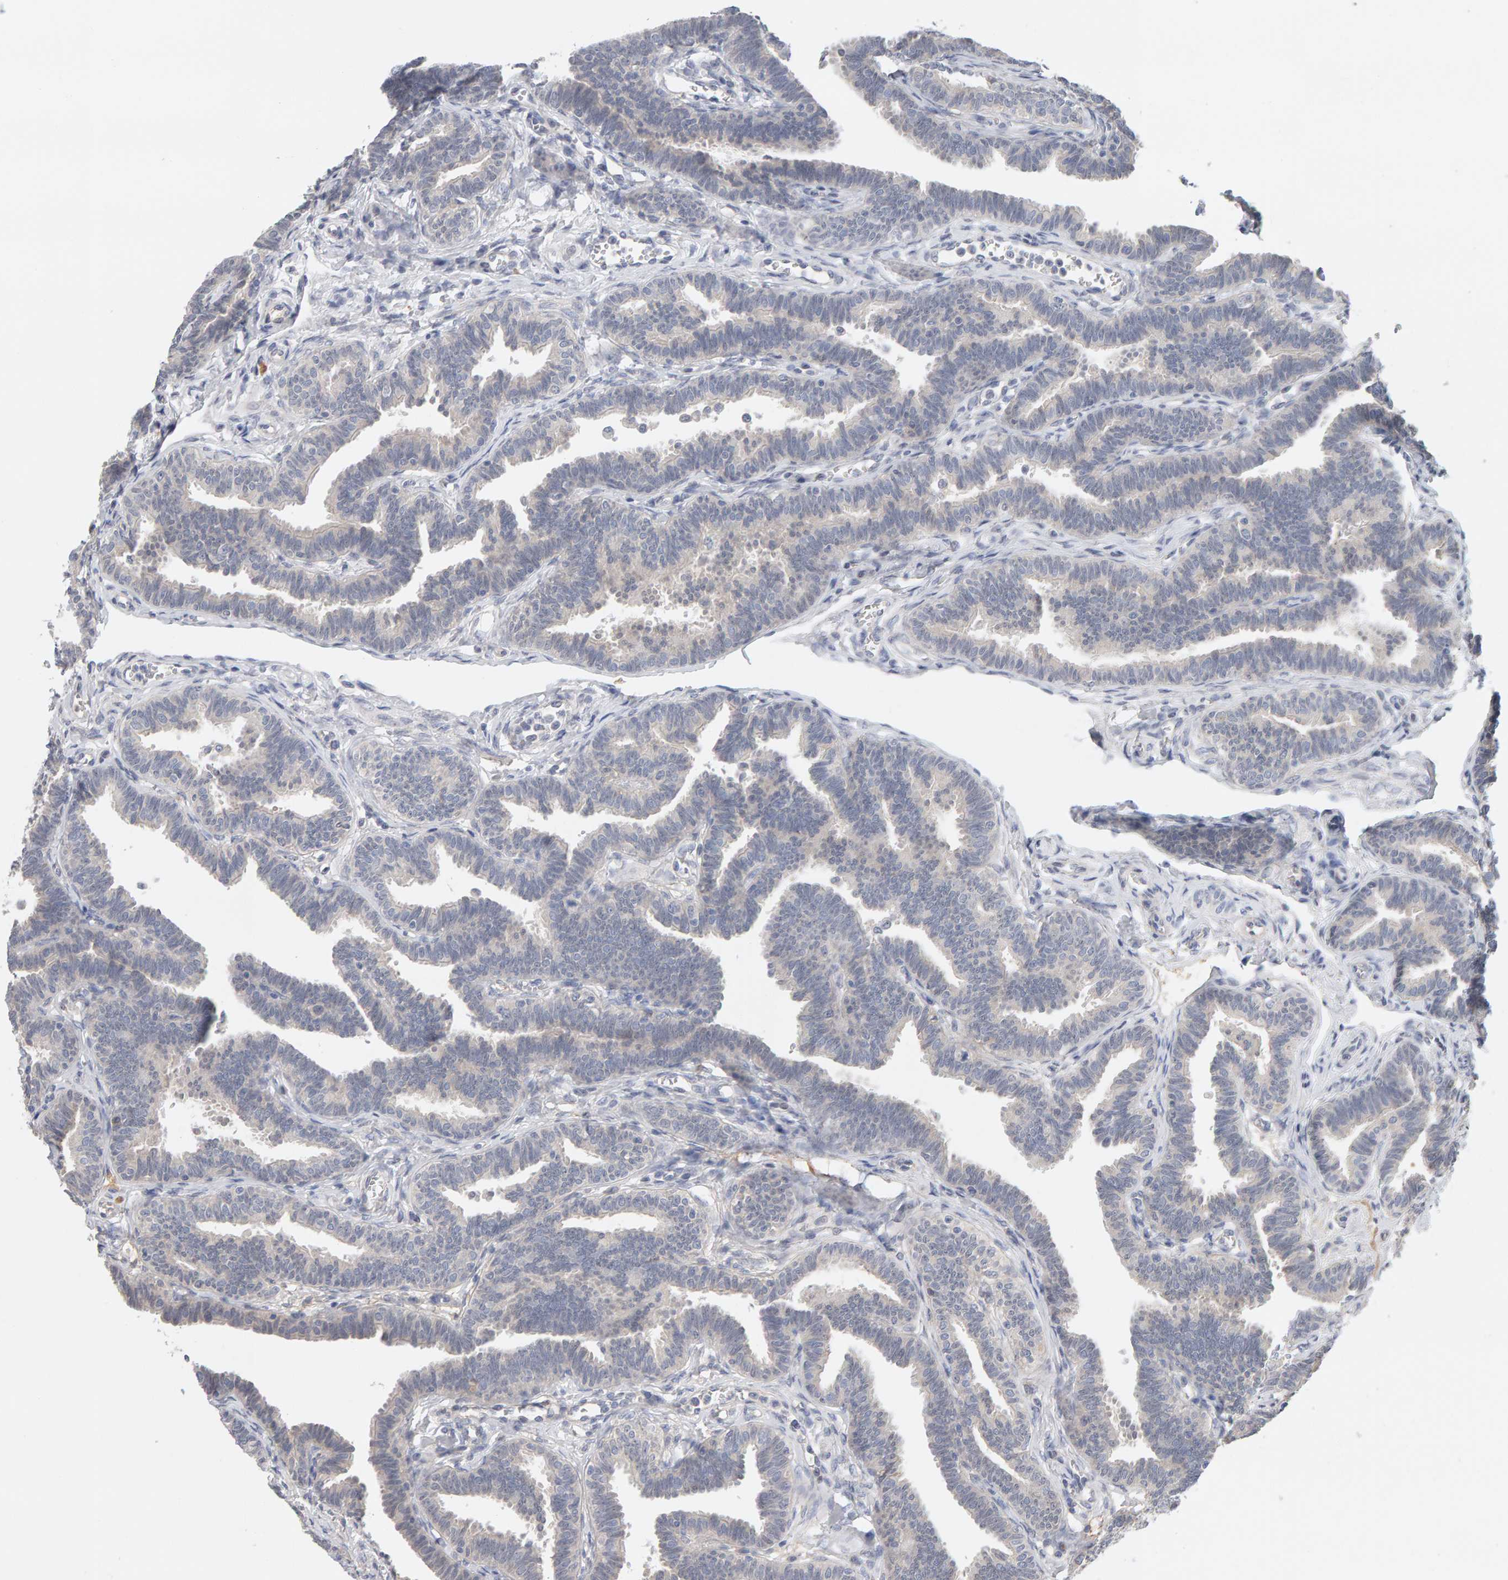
{"staining": {"intensity": "negative", "quantity": "none", "location": "none"}, "tissue": "fallopian tube", "cell_type": "Glandular cells", "image_type": "normal", "snomed": [{"axis": "morphology", "description": "Normal tissue, NOS"}, {"axis": "topography", "description": "Fallopian tube"}, {"axis": "topography", "description": "Ovary"}], "caption": "Immunohistochemistry (IHC) of unremarkable human fallopian tube exhibits no expression in glandular cells.", "gene": "GFUS", "patient": {"sex": "female", "age": 23}}